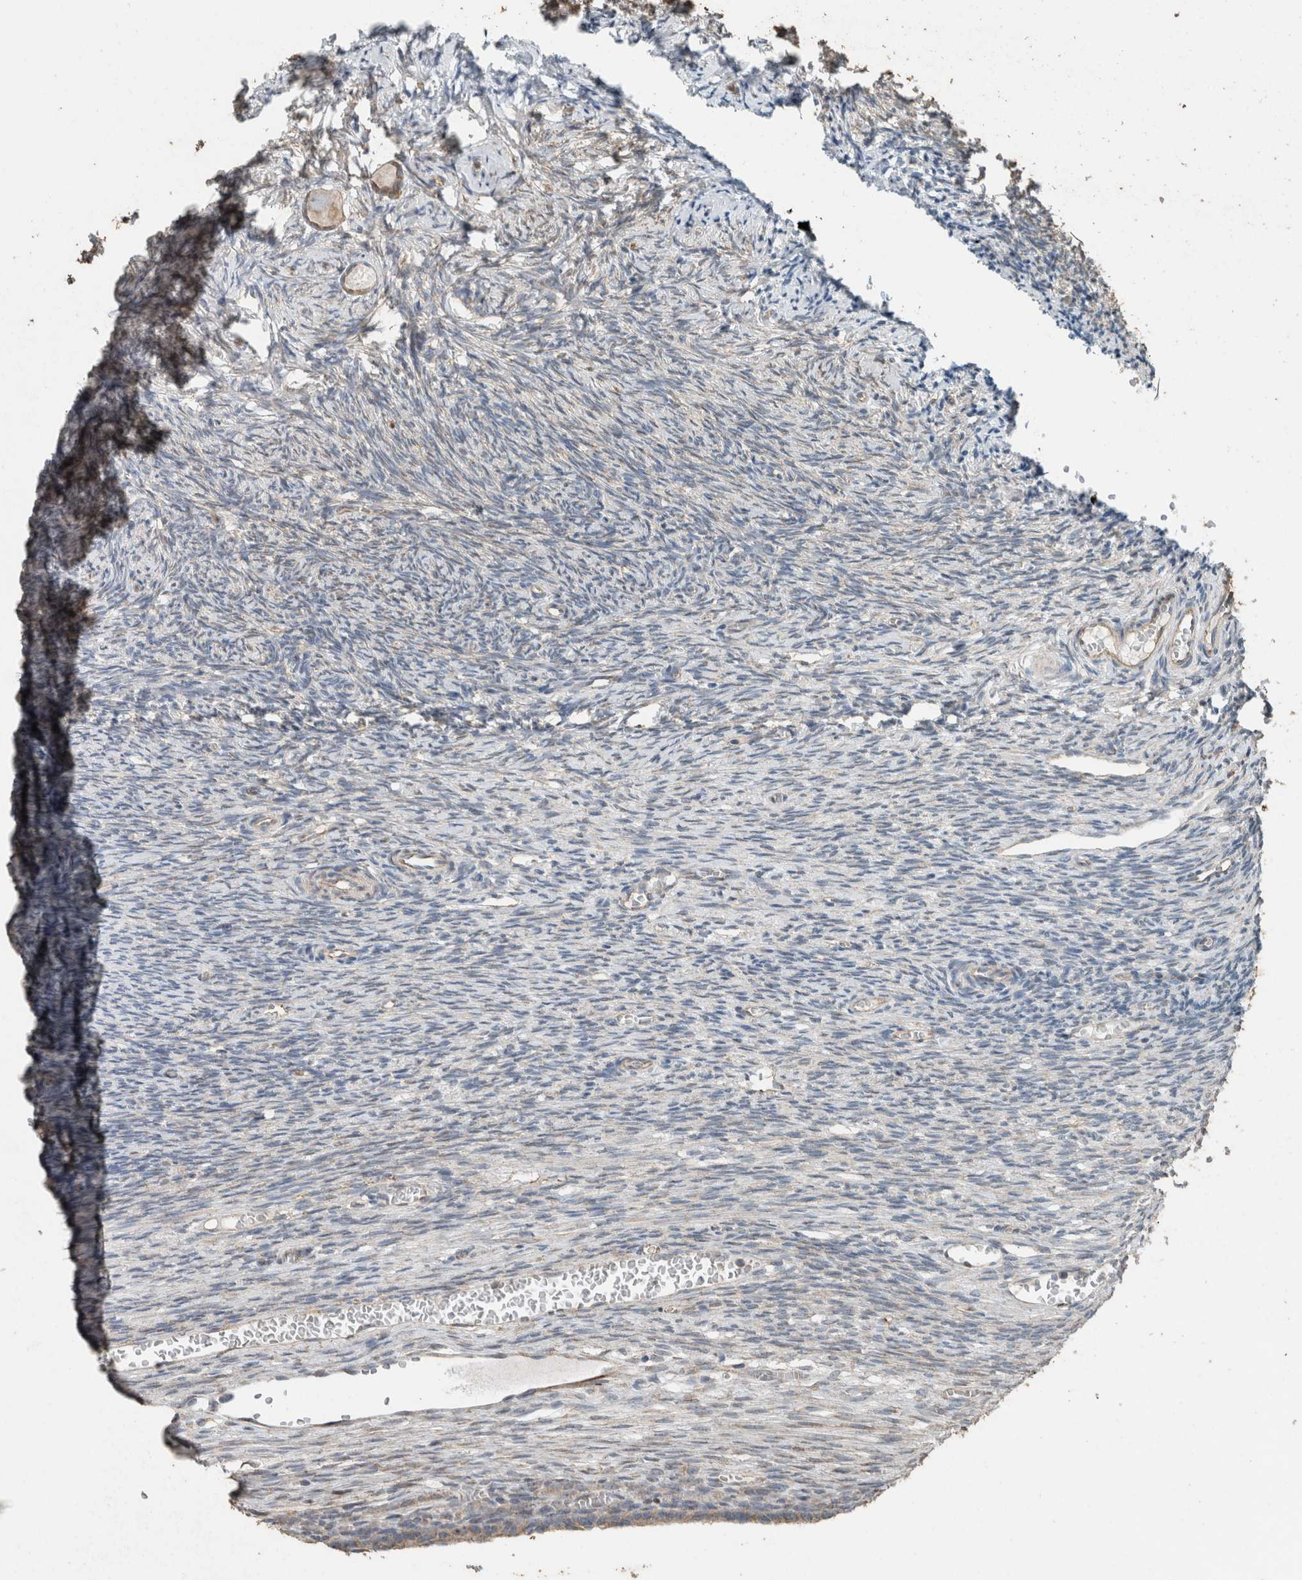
{"staining": {"intensity": "weak", "quantity": ">75%", "location": "cytoplasmic/membranous"}, "tissue": "ovary", "cell_type": "Follicle cells", "image_type": "normal", "snomed": [{"axis": "morphology", "description": "Normal tissue, NOS"}, {"axis": "topography", "description": "Ovary"}], "caption": "DAB immunohistochemical staining of unremarkable ovary shows weak cytoplasmic/membranous protein positivity in approximately >75% of follicle cells.", "gene": "ACVR2B", "patient": {"sex": "female", "age": 27}}